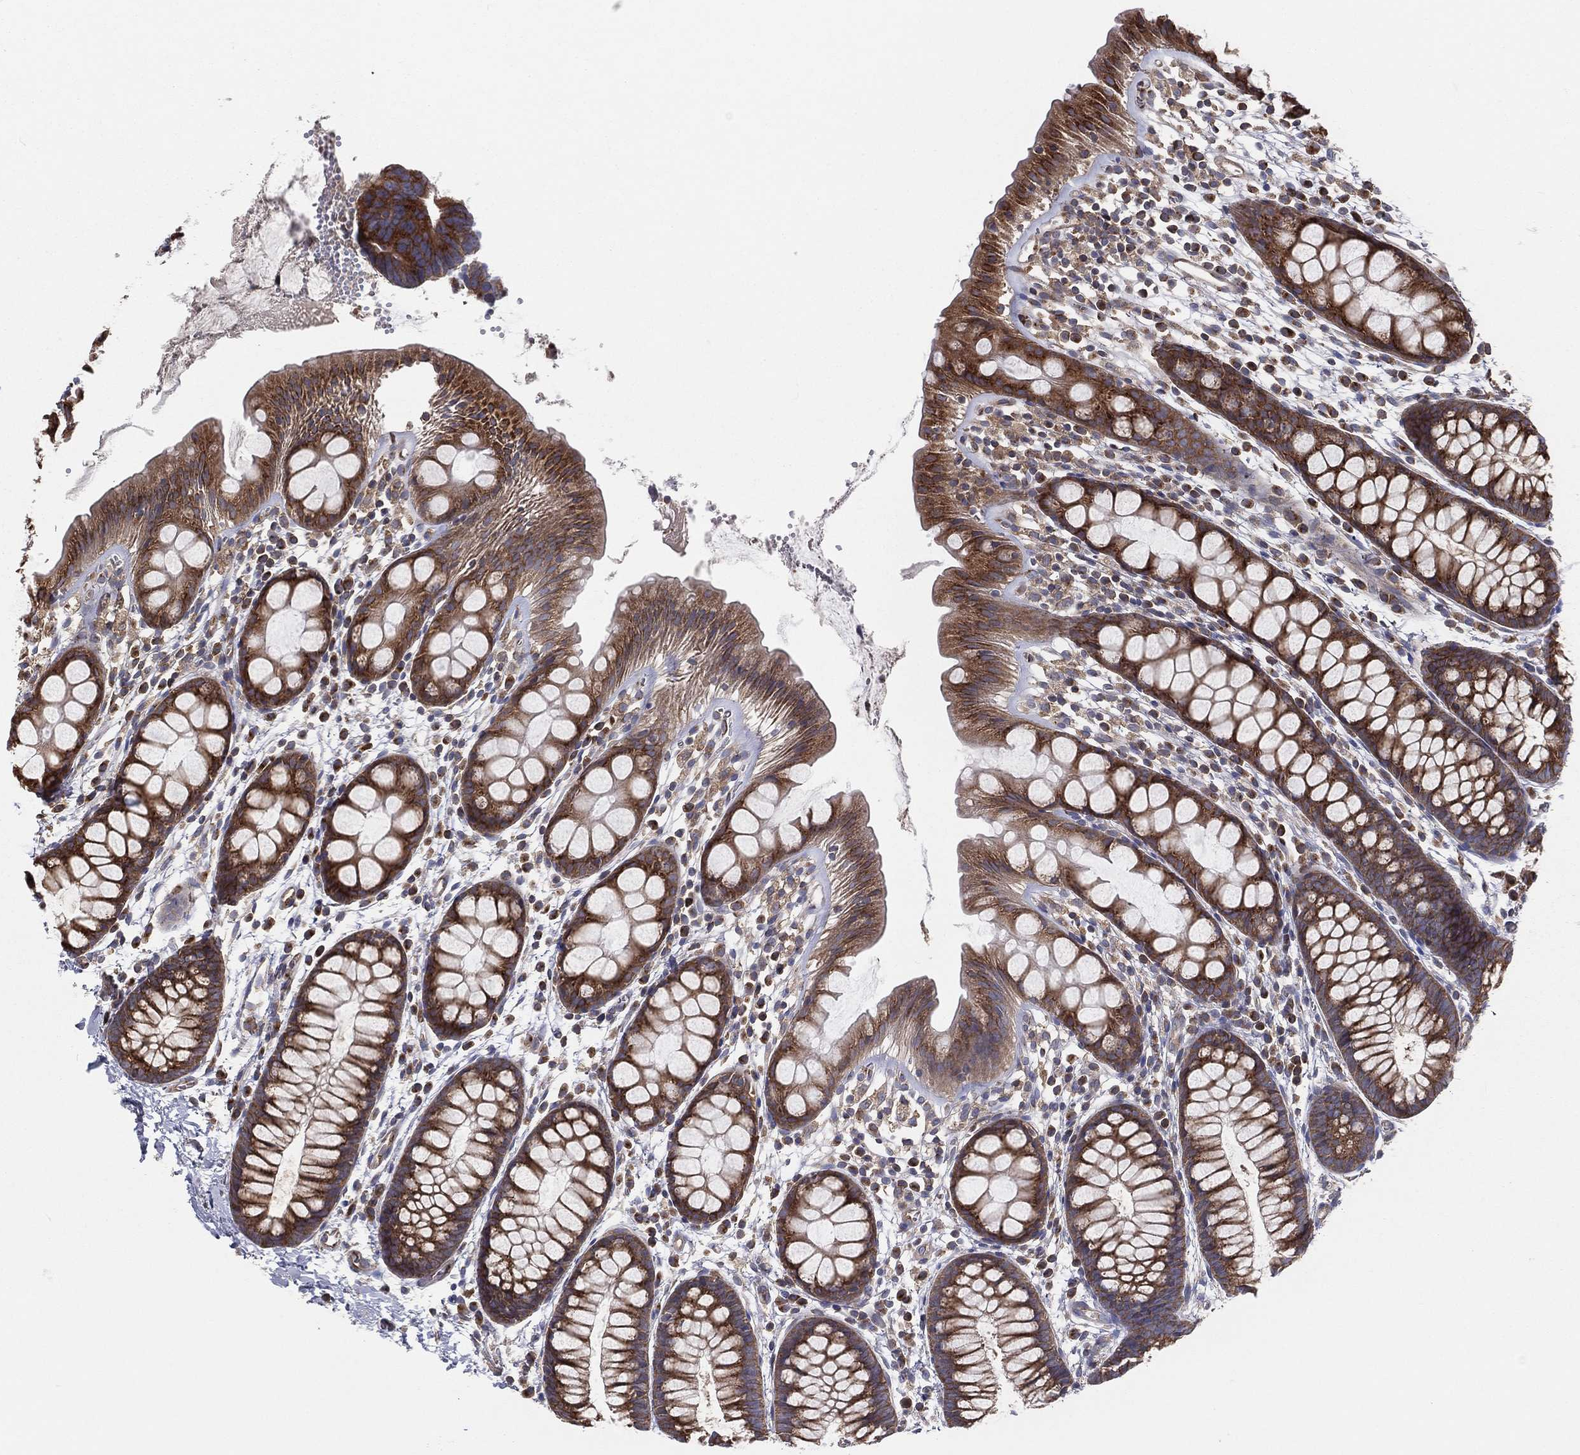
{"staining": {"intensity": "strong", "quantity": ">75%", "location": "cytoplasmic/membranous"}, "tissue": "rectum", "cell_type": "Glandular cells", "image_type": "normal", "snomed": [{"axis": "morphology", "description": "Normal tissue, NOS"}, {"axis": "topography", "description": "Rectum"}], "caption": "Immunohistochemistry (IHC) histopathology image of normal rectum stained for a protein (brown), which shows high levels of strong cytoplasmic/membranous staining in about >75% of glandular cells.", "gene": "EIF2B5", "patient": {"sex": "male", "age": 57}}